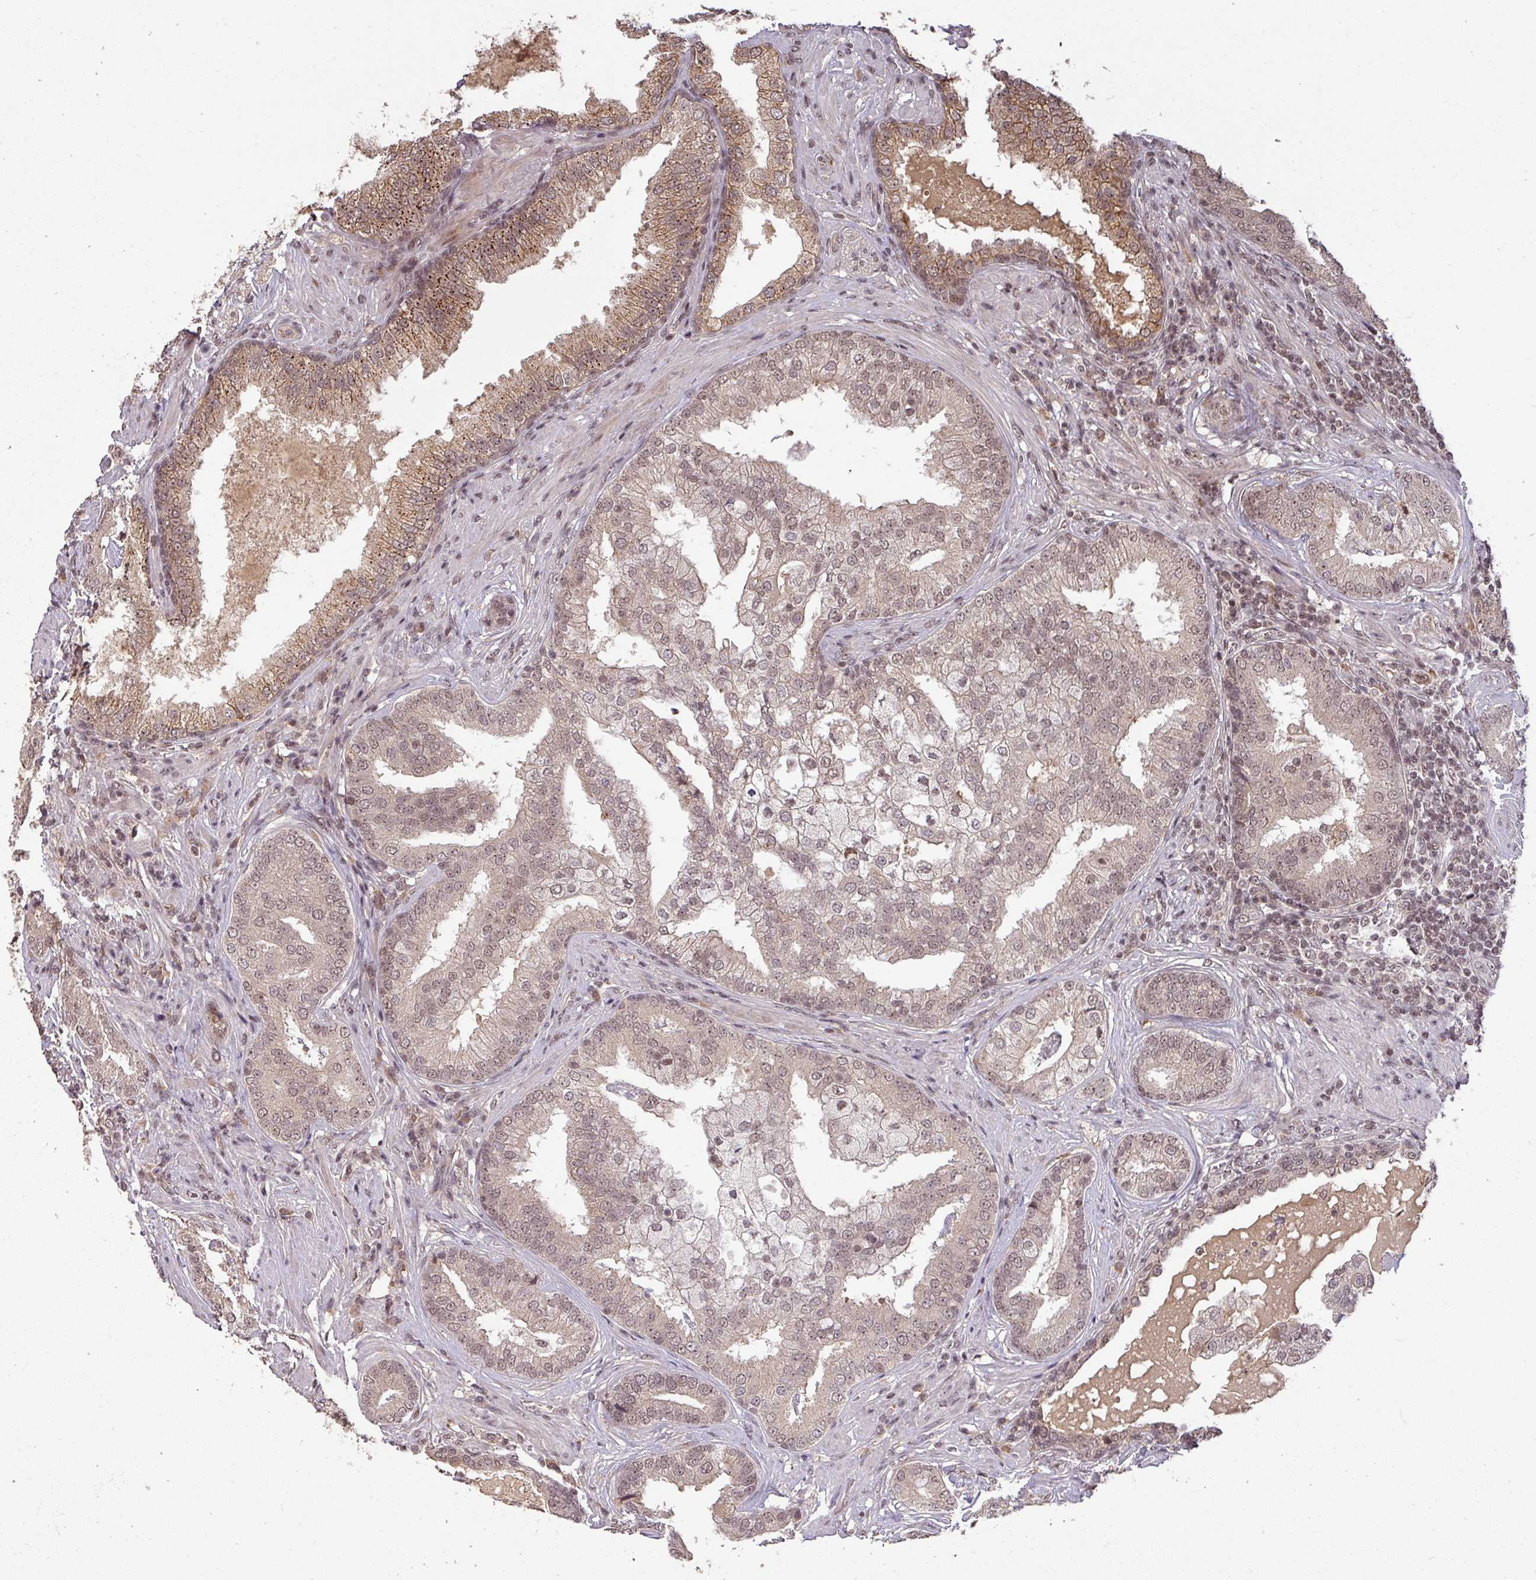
{"staining": {"intensity": "moderate", "quantity": "25%-75%", "location": "cytoplasmic/membranous,nuclear"}, "tissue": "prostate cancer", "cell_type": "Tumor cells", "image_type": "cancer", "snomed": [{"axis": "morphology", "description": "Adenocarcinoma, High grade"}, {"axis": "topography", "description": "Prostate"}], "caption": "A histopathology image of human prostate cancer stained for a protein displays moderate cytoplasmic/membranous and nuclear brown staining in tumor cells.", "gene": "ZBTB14", "patient": {"sex": "male", "age": 55}}